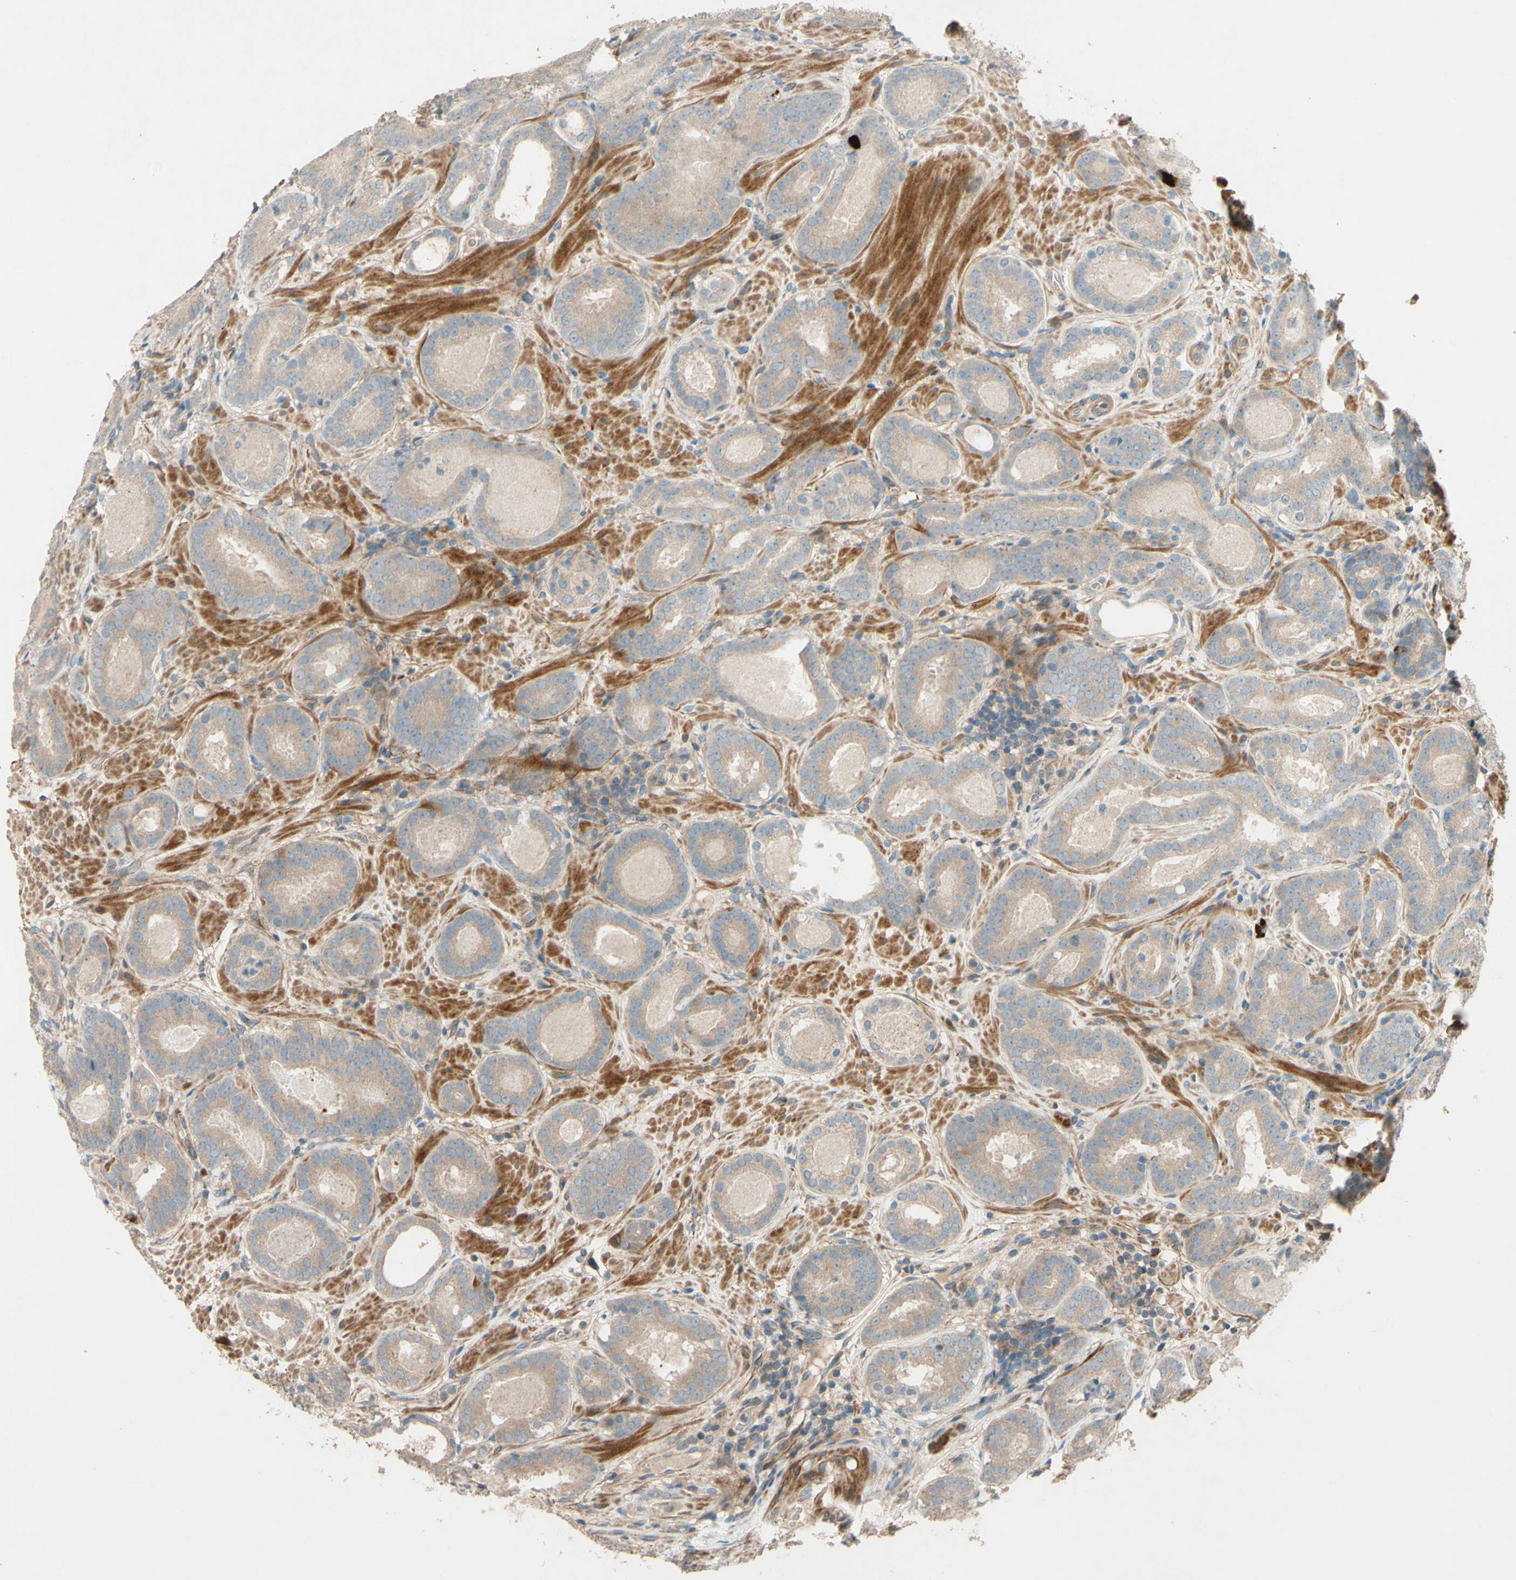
{"staining": {"intensity": "weak", "quantity": ">75%", "location": "cytoplasmic/membranous"}, "tissue": "prostate cancer", "cell_type": "Tumor cells", "image_type": "cancer", "snomed": [{"axis": "morphology", "description": "Adenocarcinoma, Low grade"}, {"axis": "topography", "description": "Prostate"}], "caption": "Prostate adenocarcinoma (low-grade) stained for a protein shows weak cytoplasmic/membranous positivity in tumor cells.", "gene": "ADAM17", "patient": {"sex": "male", "age": 69}}